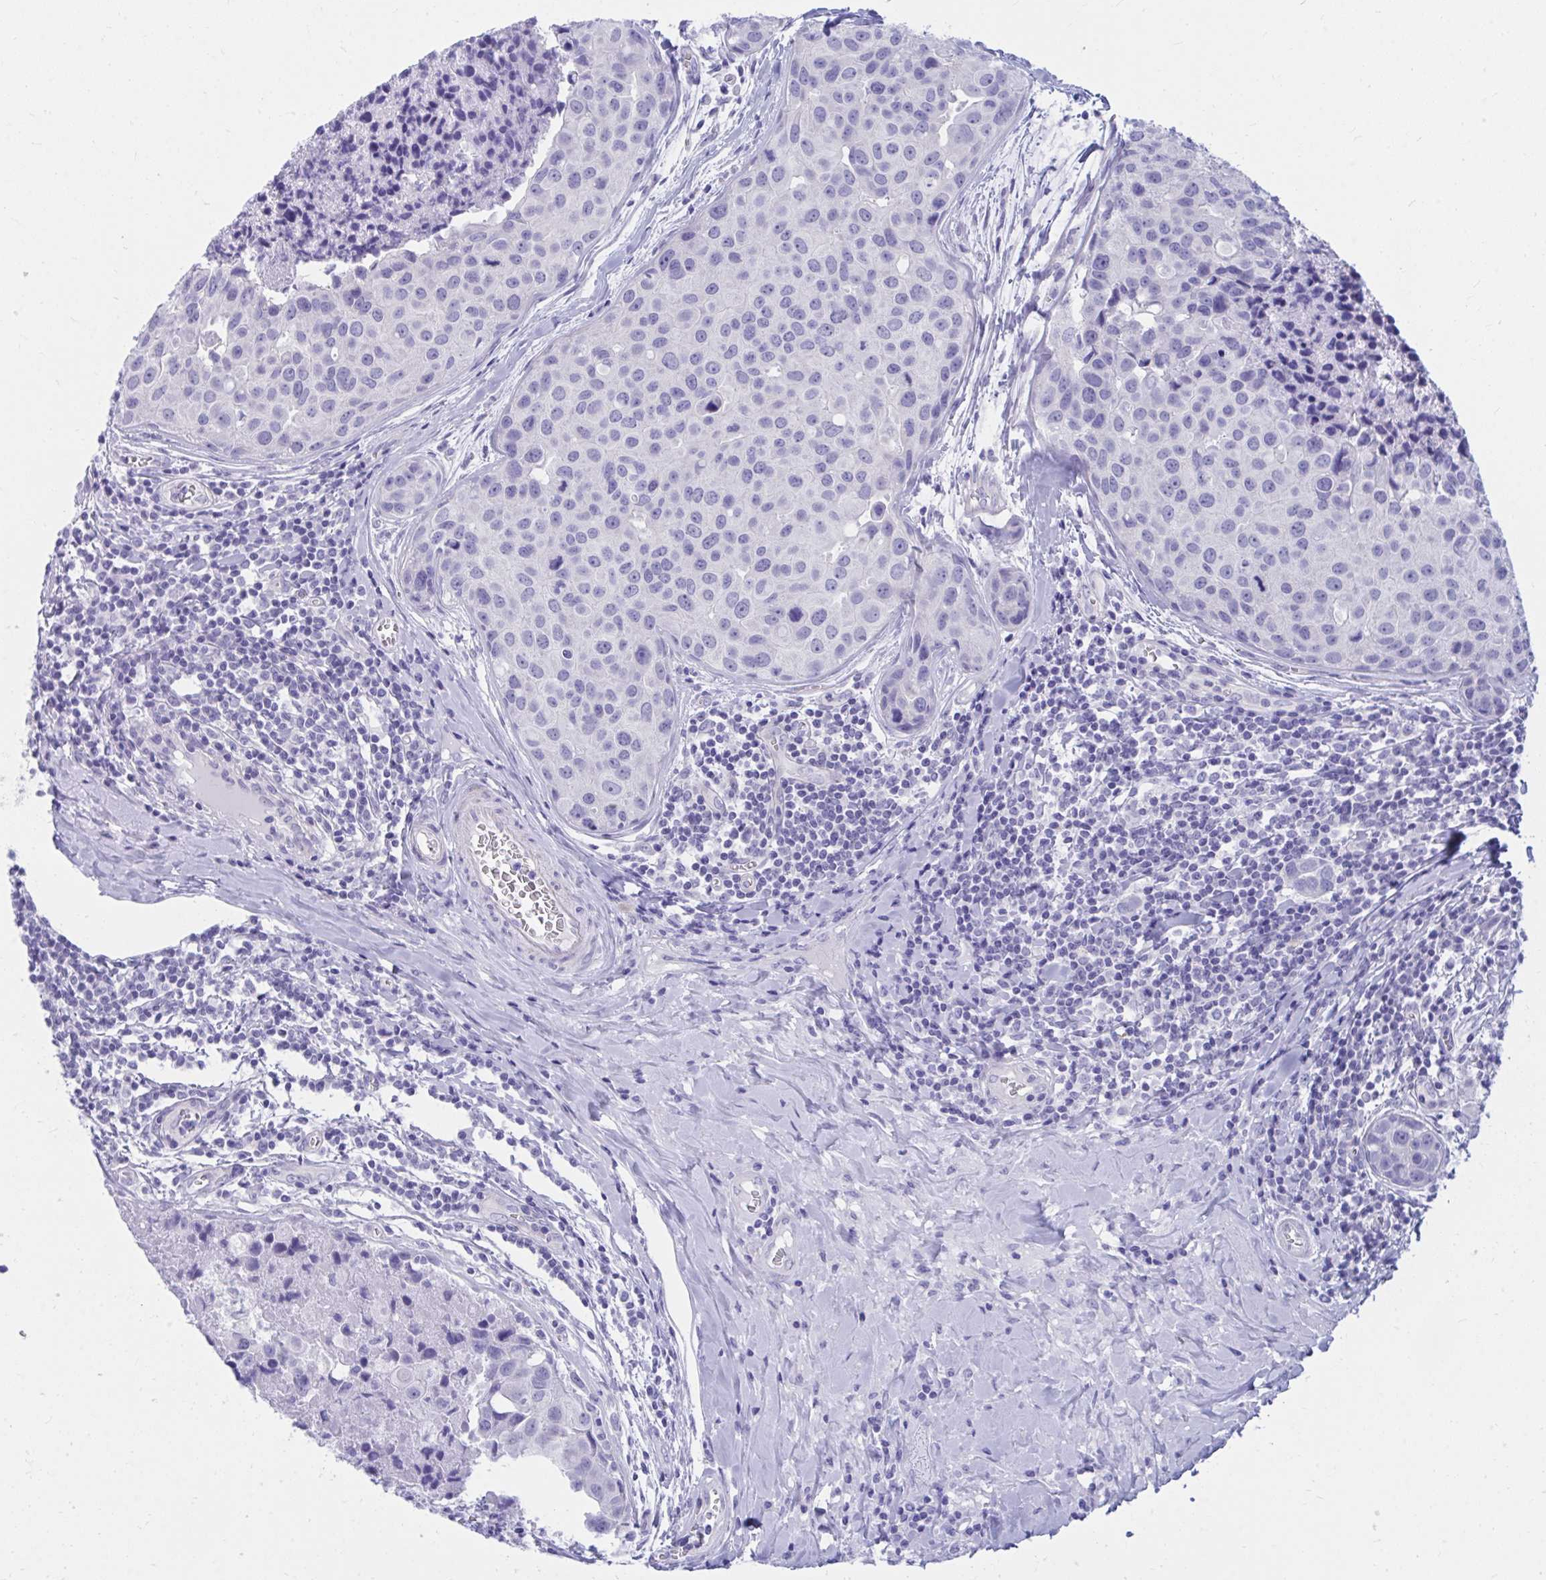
{"staining": {"intensity": "negative", "quantity": "none", "location": "none"}, "tissue": "breast cancer", "cell_type": "Tumor cells", "image_type": "cancer", "snomed": [{"axis": "morphology", "description": "Duct carcinoma"}, {"axis": "topography", "description": "Breast"}], "caption": "The image reveals no significant staining in tumor cells of breast cancer.", "gene": "SHISA8", "patient": {"sex": "female", "age": 24}}